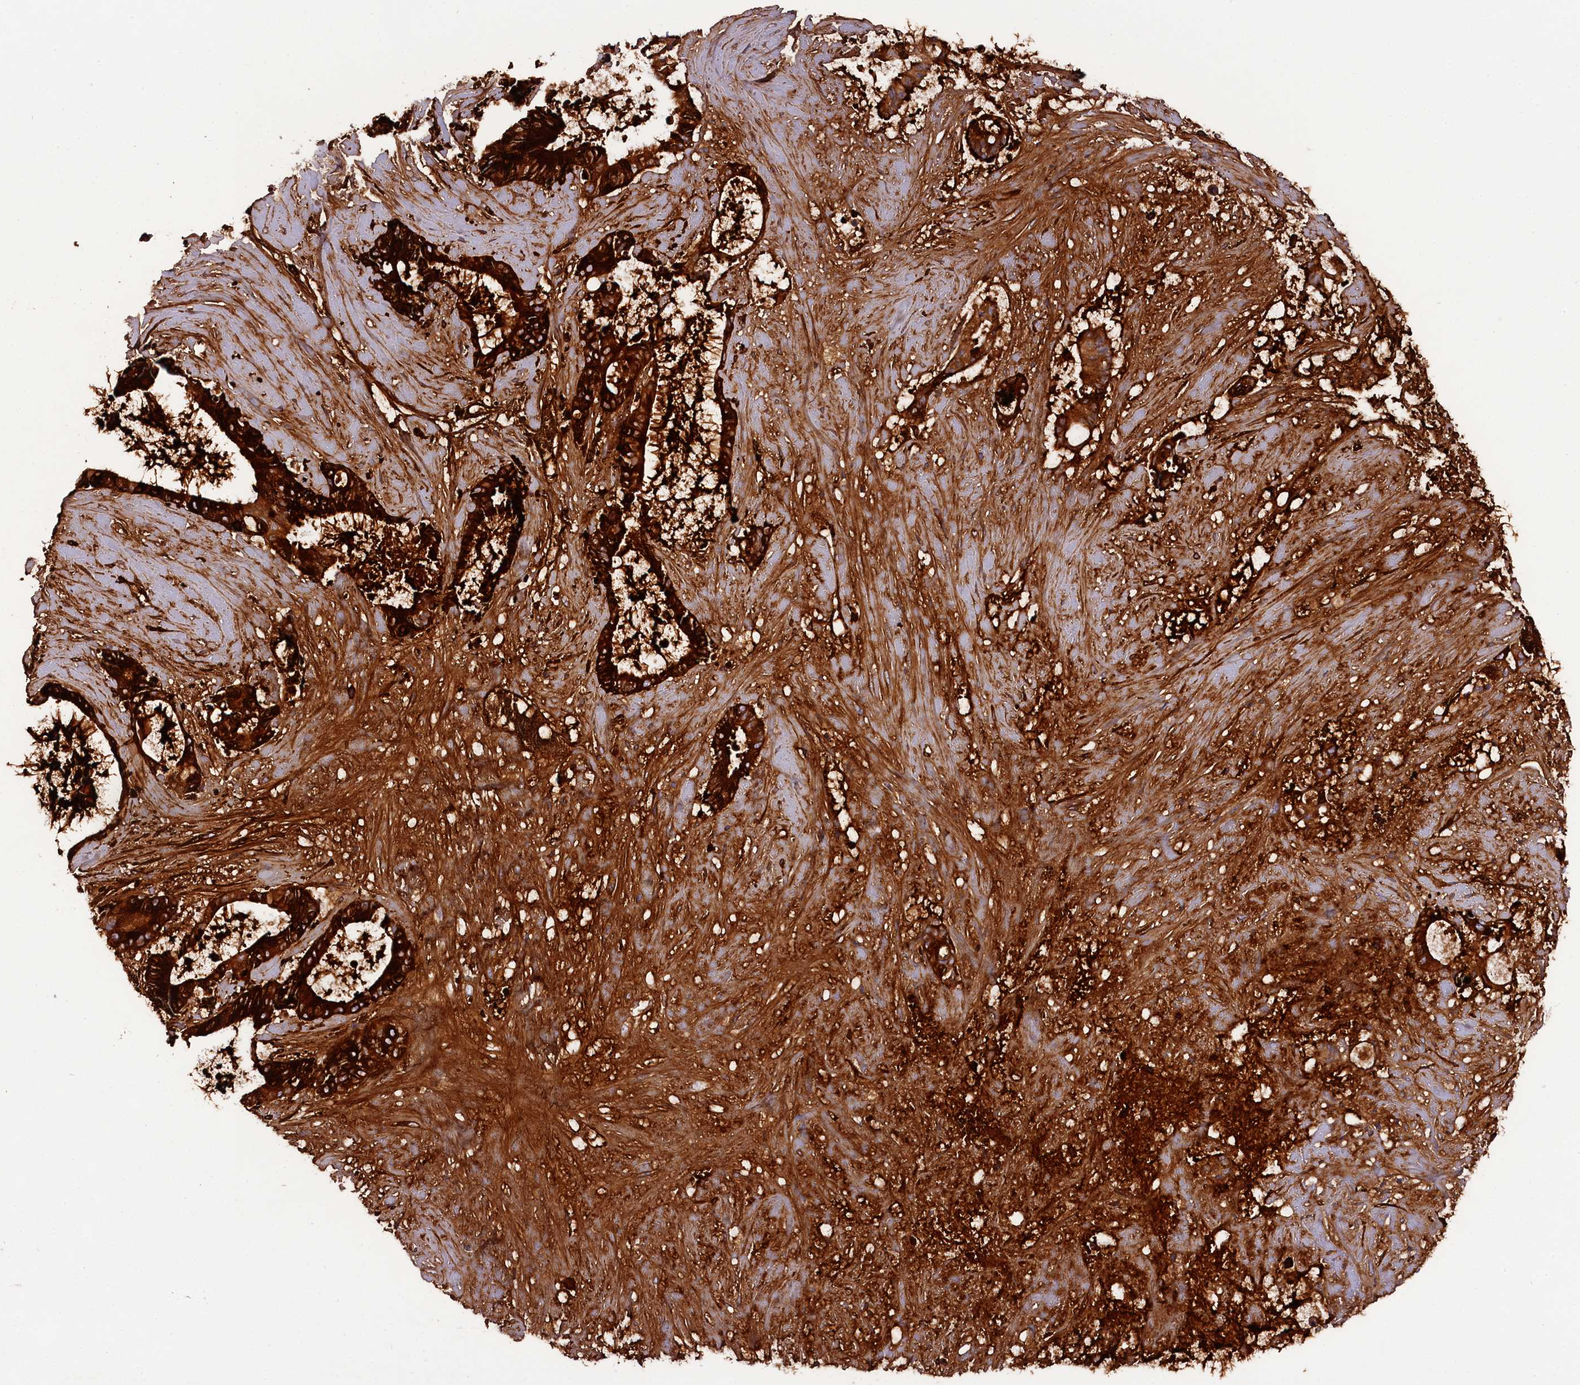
{"staining": {"intensity": "strong", "quantity": ">75%", "location": "cytoplasmic/membranous"}, "tissue": "liver cancer", "cell_type": "Tumor cells", "image_type": "cancer", "snomed": [{"axis": "morphology", "description": "Normal tissue, NOS"}, {"axis": "morphology", "description": "Cholangiocarcinoma"}, {"axis": "topography", "description": "Liver"}, {"axis": "topography", "description": "Peripheral nerve tissue"}], "caption": "Cholangiocarcinoma (liver) was stained to show a protein in brown. There is high levels of strong cytoplasmic/membranous positivity in about >75% of tumor cells.", "gene": "SOD3", "patient": {"sex": "female", "age": 73}}